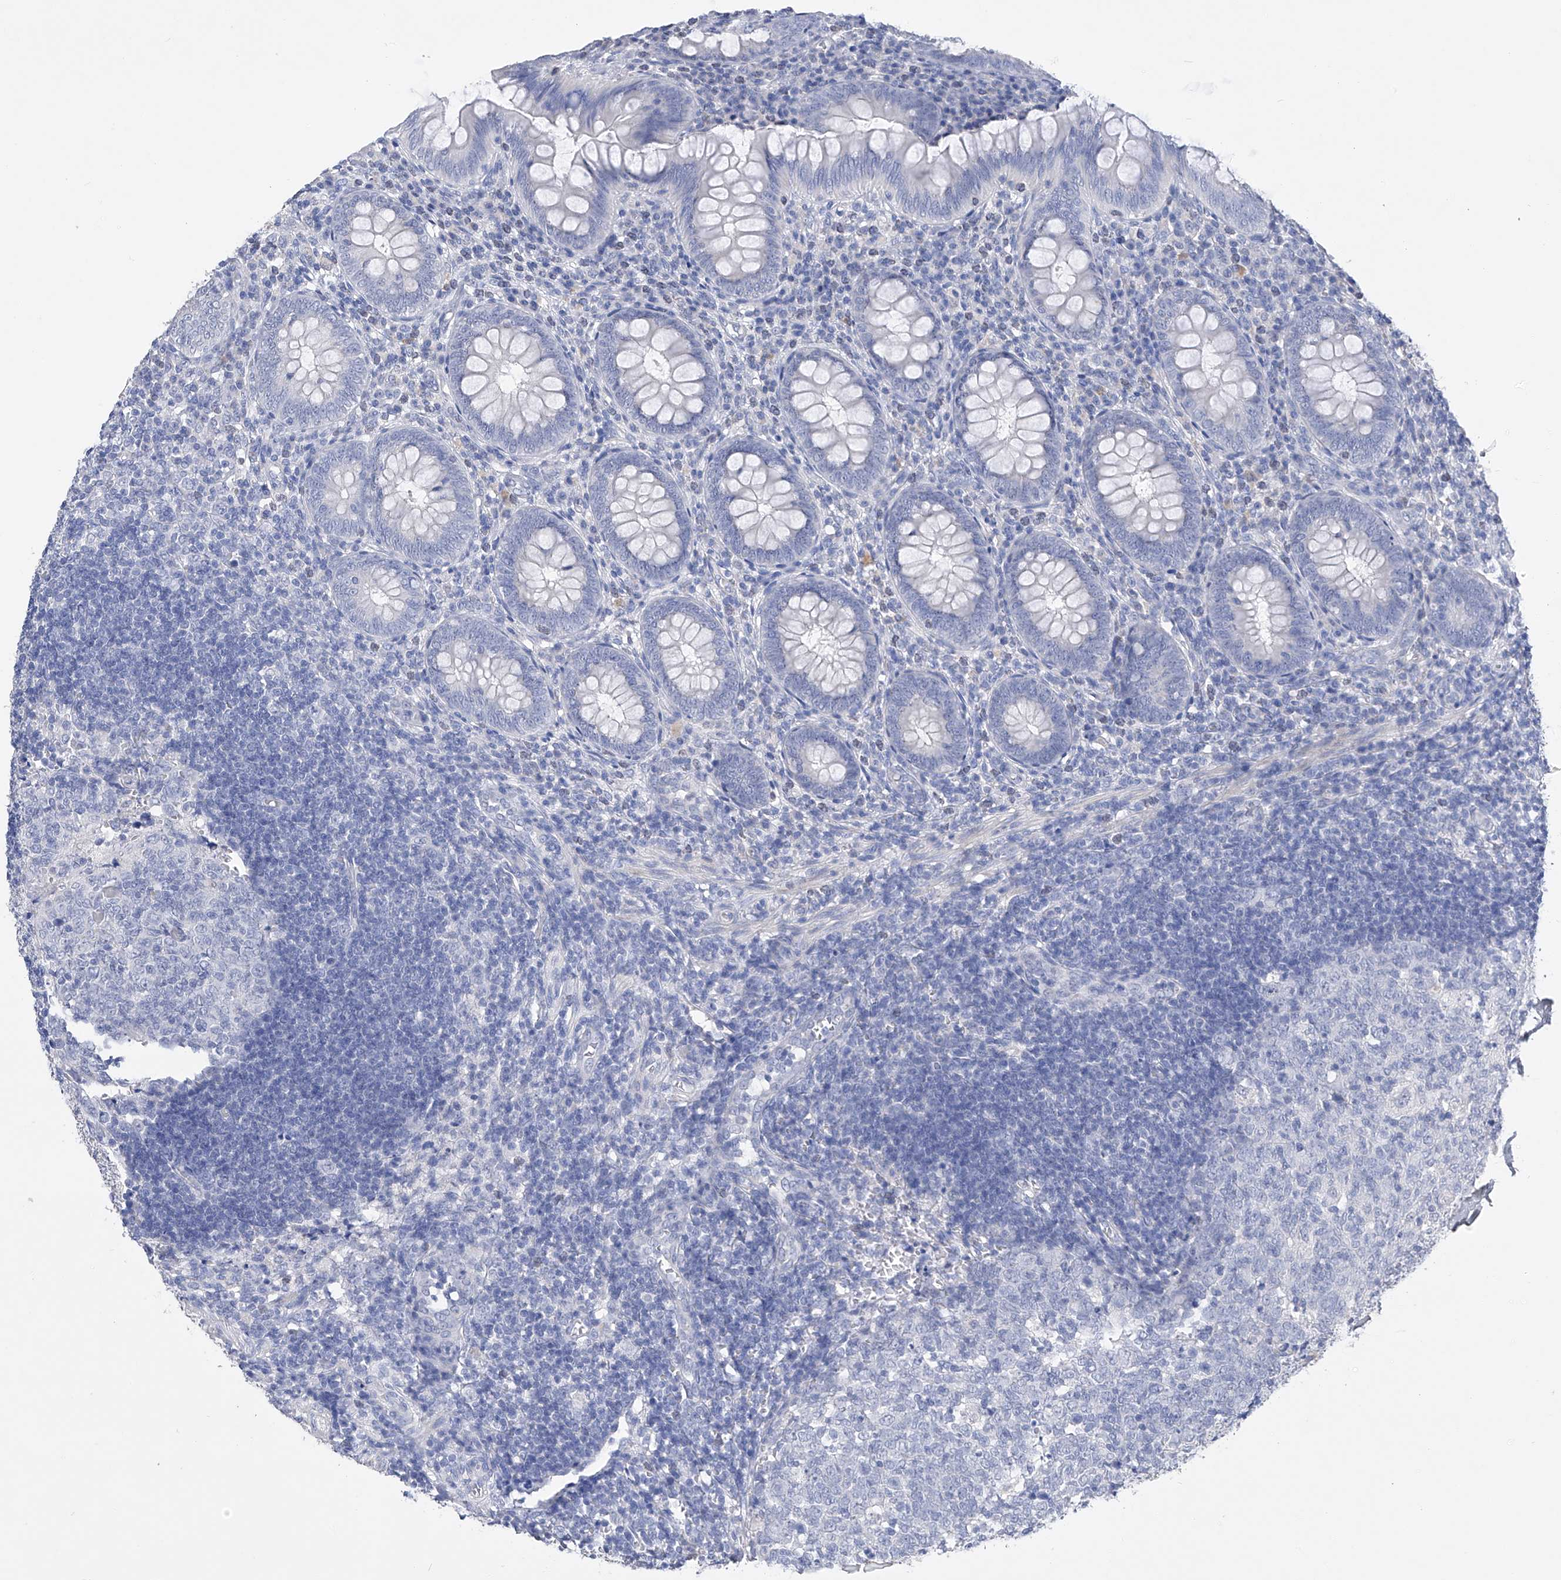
{"staining": {"intensity": "negative", "quantity": "none", "location": "none"}, "tissue": "appendix", "cell_type": "Glandular cells", "image_type": "normal", "snomed": [{"axis": "morphology", "description": "Normal tissue, NOS"}, {"axis": "topography", "description": "Appendix"}], "caption": "The image exhibits no significant positivity in glandular cells of appendix.", "gene": "ADRA1A", "patient": {"sex": "male", "age": 14}}